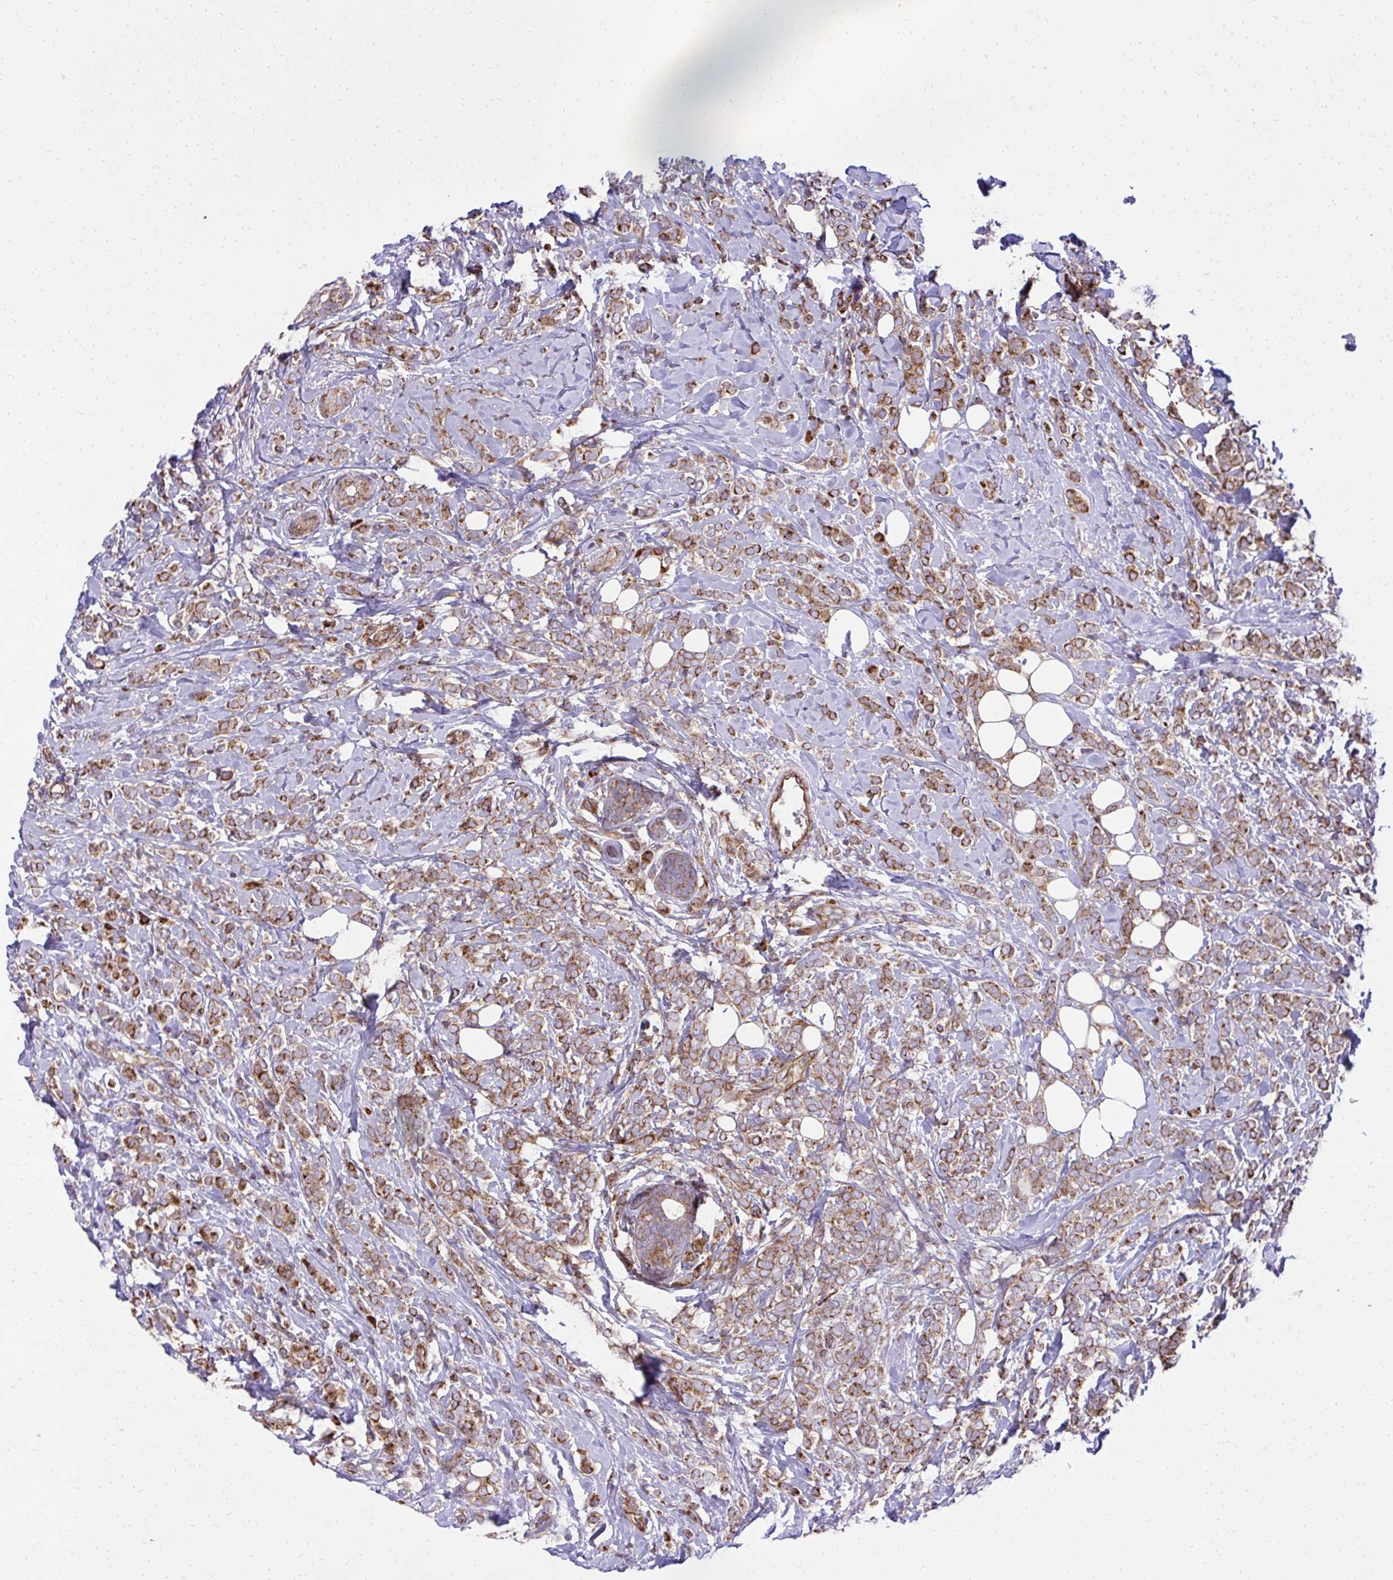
{"staining": {"intensity": "moderate", "quantity": ">75%", "location": "cytoplasmic/membranous"}, "tissue": "breast cancer", "cell_type": "Tumor cells", "image_type": "cancer", "snomed": [{"axis": "morphology", "description": "Lobular carcinoma"}, {"axis": "topography", "description": "Breast"}], "caption": "A brown stain highlights moderate cytoplasmic/membranous expression of a protein in breast lobular carcinoma tumor cells. The staining is performed using DAB (3,3'-diaminobenzidine) brown chromogen to label protein expression. The nuclei are counter-stained blue using hematoxylin.", "gene": "NMNAT3", "patient": {"sex": "female", "age": 49}}